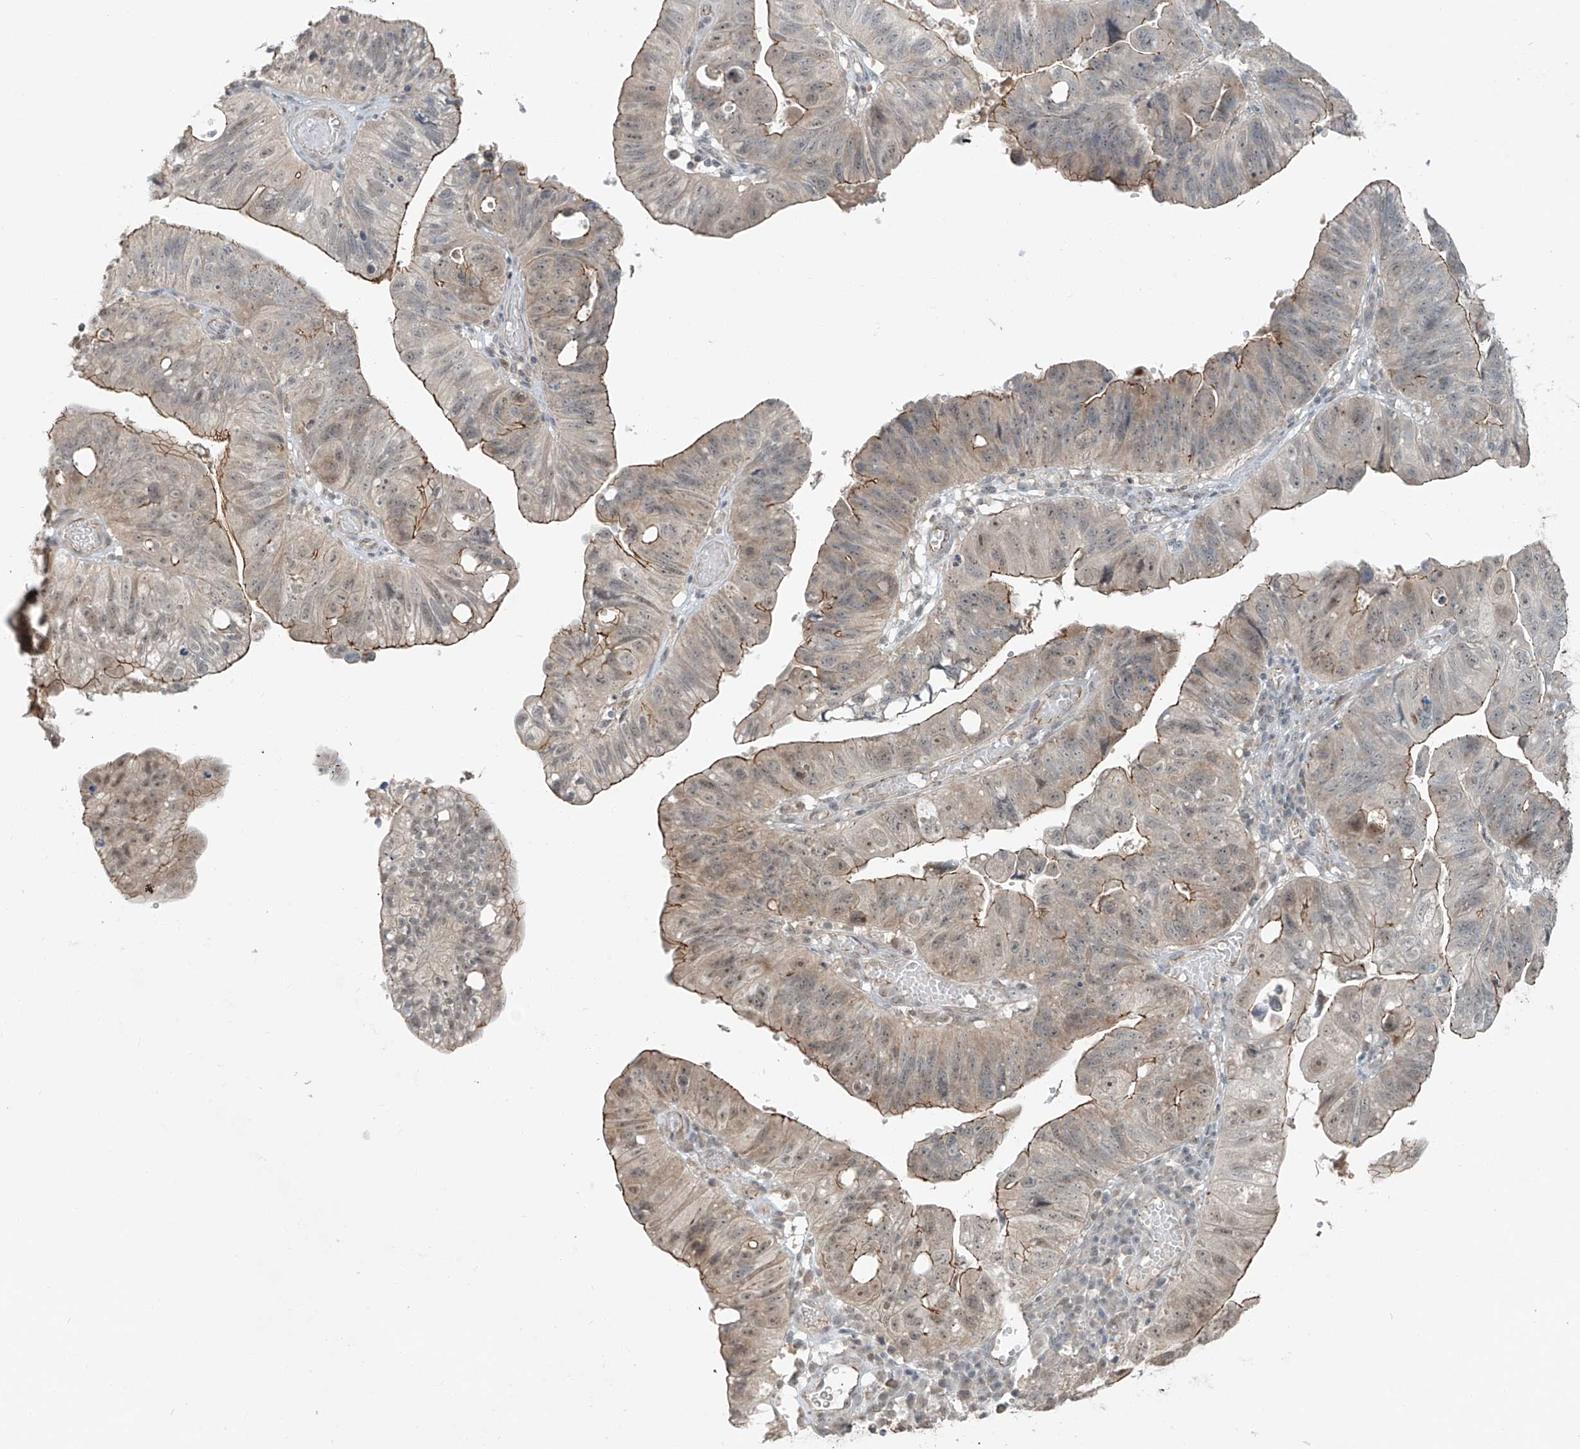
{"staining": {"intensity": "moderate", "quantity": "25%-75%", "location": "cytoplasmic/membranous,nuclear"}, "tissue": "stomach cancer", "cell_type": "Tumor cells", "image_type": "cancer", "snomed": [{"axis": "morphology", "description": "Adenocarcinoma, NOS"}, {"axis": "topography", "description": "Stomach"}], "caption": "Moderate cytoplasmic/membranous and nuclear protein expression is present in approximately 25%-75% of tumor cells in stomach cancer.", "gene": "ZNF16", "patient": {"sex": "male", "age": 59}}